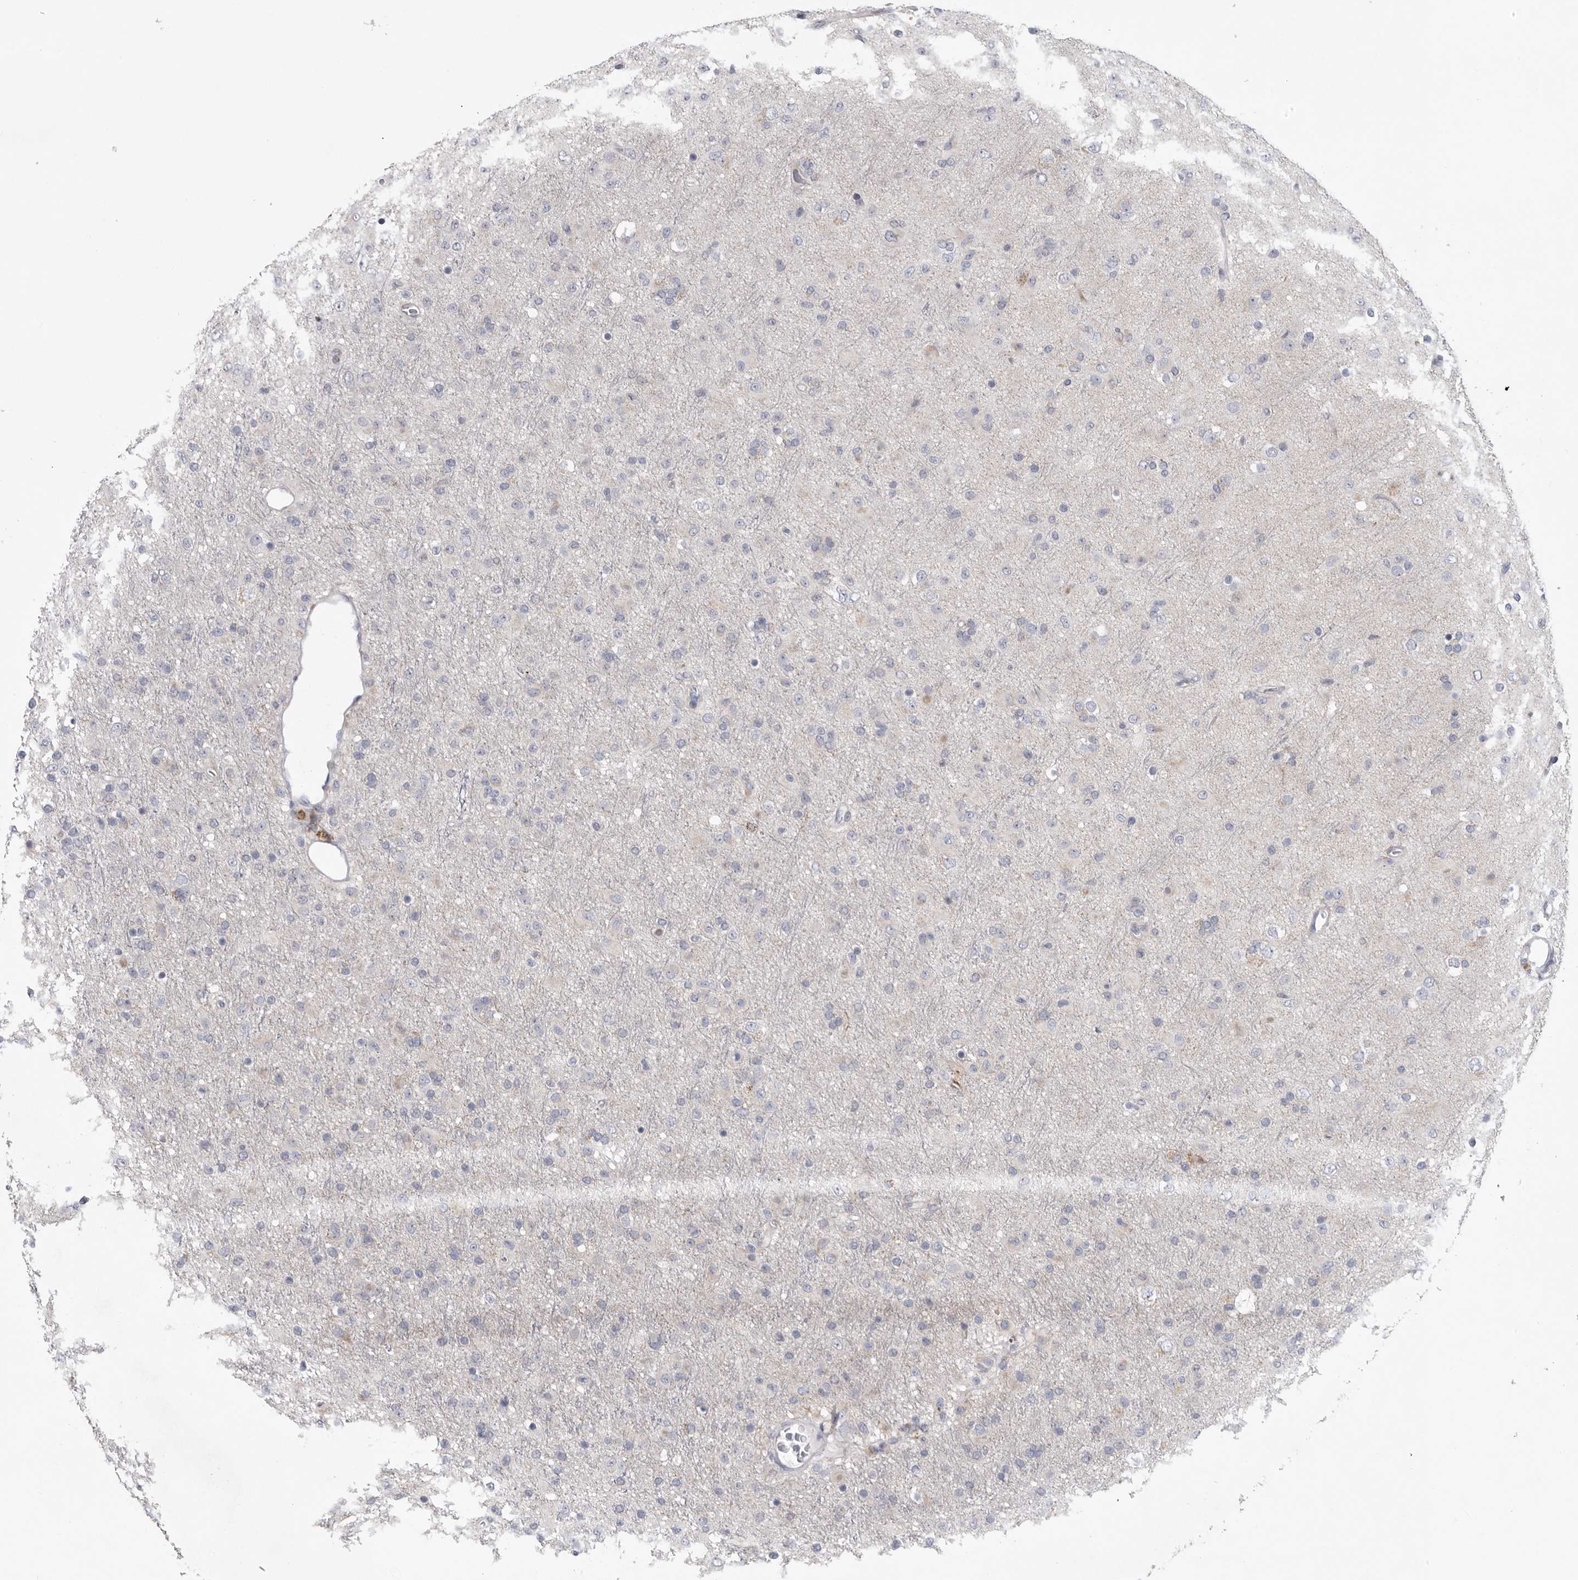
{"staining": {"intensity": "negative", "quantity": "none", "location": "none"}, "tissue": "glioma", "cell_type": "Tumor cells", "image_type": "cancer", "snomed": [{"axis": "morphology", "description": "Glioma, malignant, Low grade"}, {"axis": "topography", "description": "Brain"}], "caption": "IHC histopathology image of neoplastic tissue: human malignant glioma (low-grade) stained with DAB shows no significant protein expression in tumor cells.", "gene": "USP24", "patient": {"sex": "male", "age": 65}}